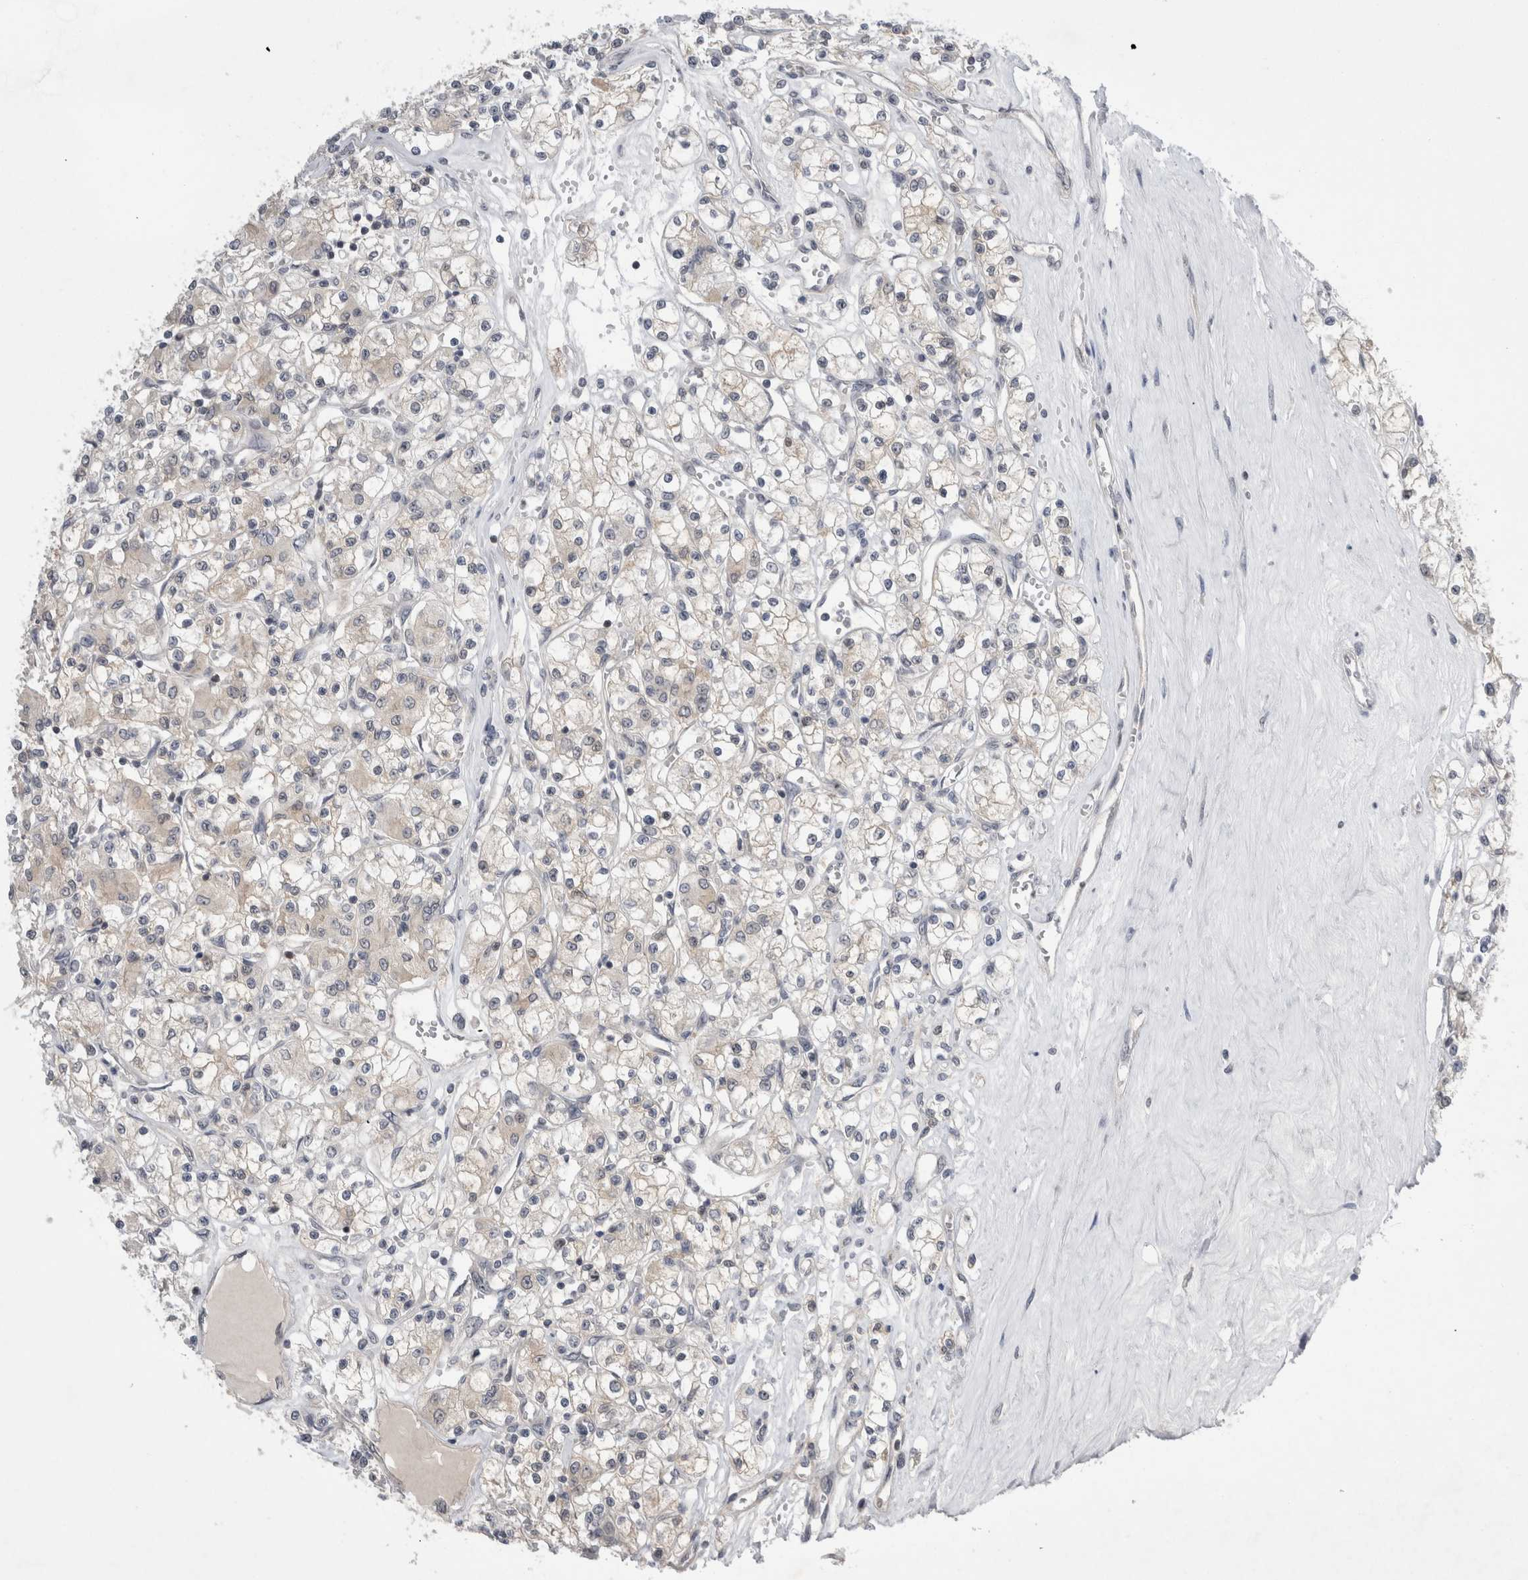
{"staining": {"intensity": "negative", "quantity": "none", "location": "none"}, "tissue": "renal cancer", "cell_type": "Tumor cells", "image_type": "cancer", "snomed": [{"axis": "morphology", "description": "Adenocarcinoma, NOS"}, {"axis": "topography", "description": "Kidney"}], "caption": "A high-resolution micrograph shows immunohistochemistry staining of renal cancer, which demonstrates no significant expression in tumor cells. The staining was performed using DAB (3,3'-diaminobenzidine) to visualize the protein expression in brown, while the nuclei were stained in blue with hematoxylin (Magnification: 20x).", "gene": "ZNF341", "patient": {"sex": "female", "age": 59}}